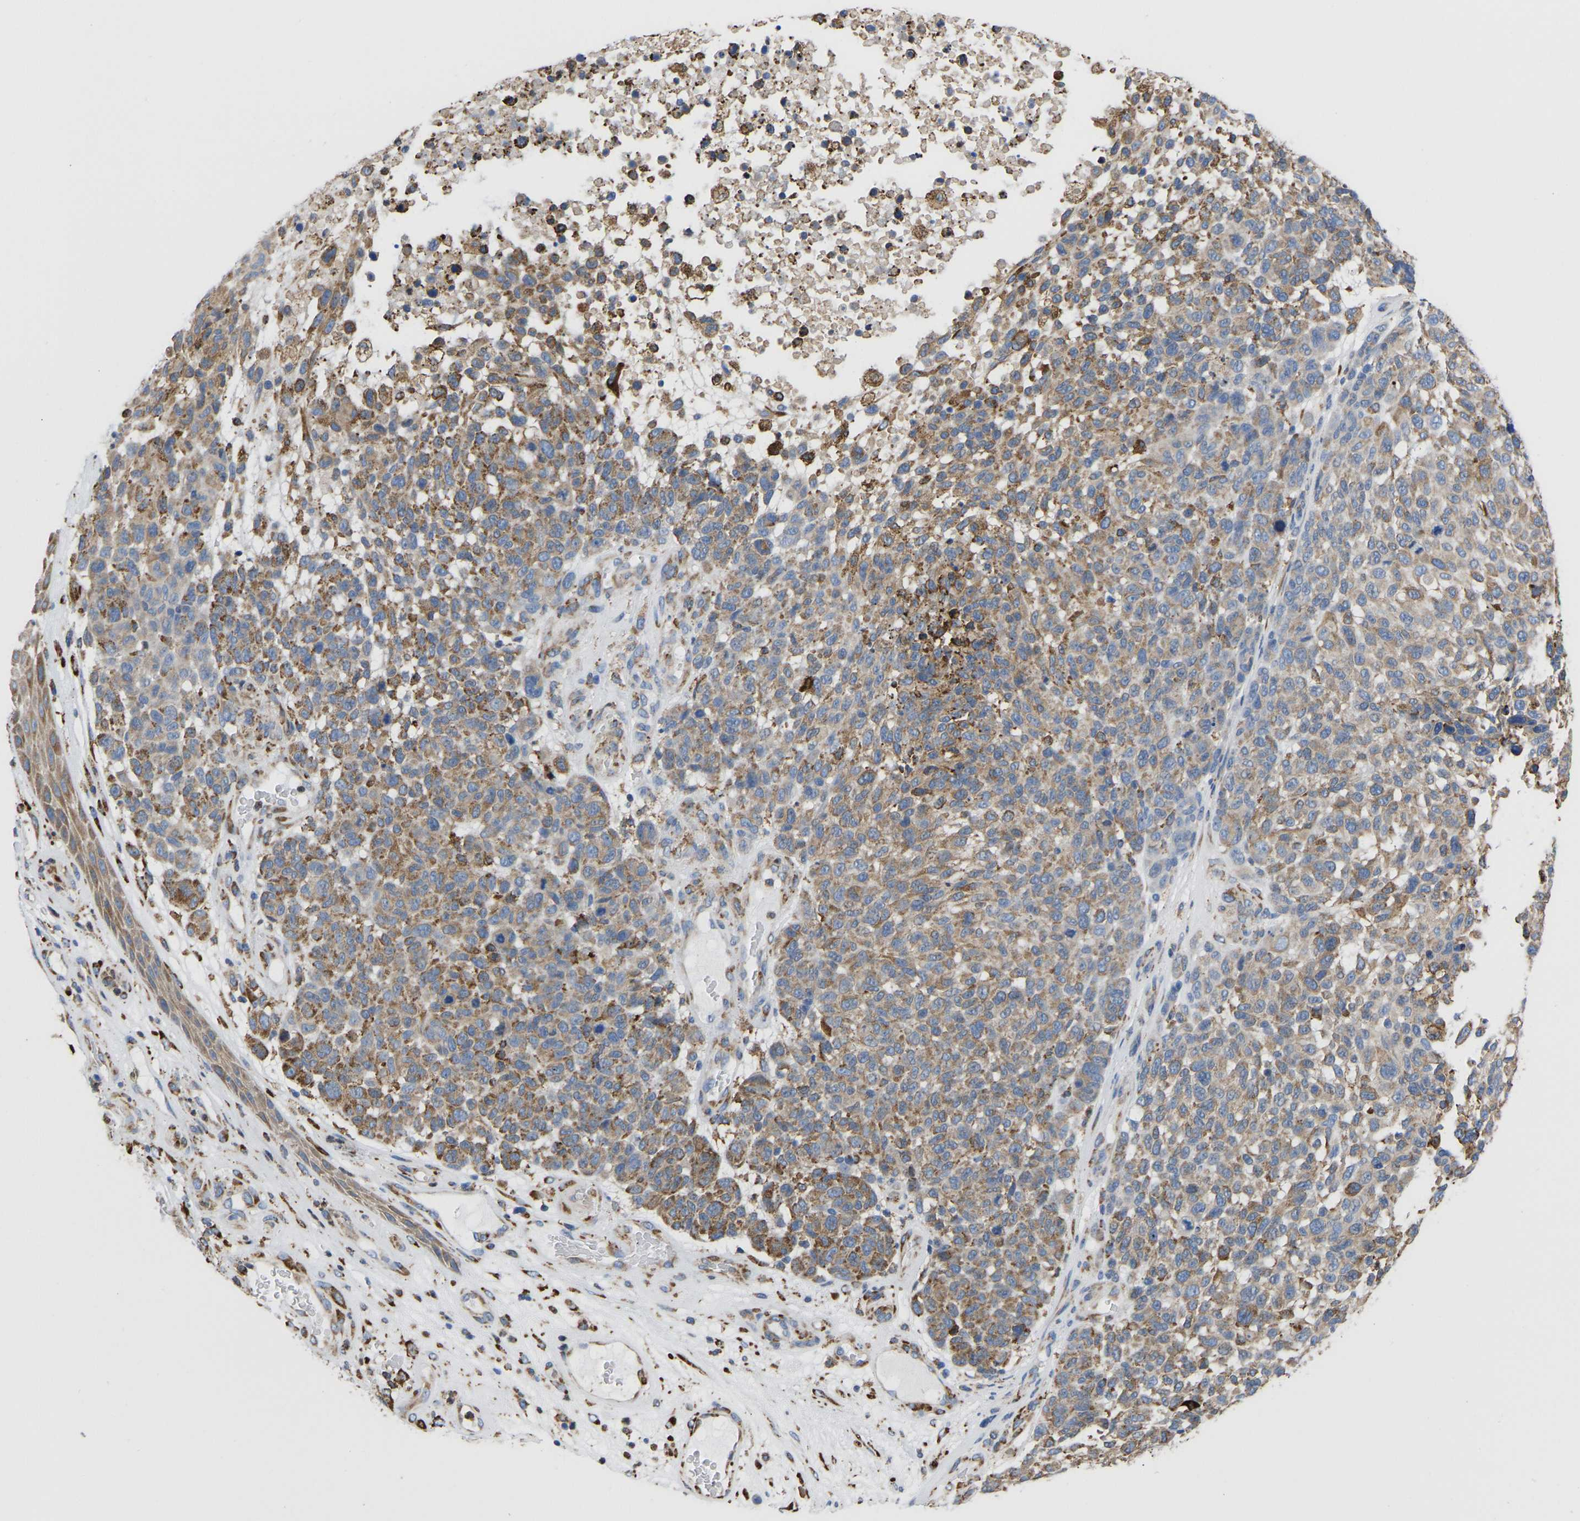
{"staining": {"intensity": "moderate", "quantity": ">75%", "location": "cytoplasmic/membranous"}, "tissue": "melanoma", "cell_type": "Tumor cells", "image_type": "cancer", "snomed": [{"axis": "morphology", "description": "Malignant melanoma, NOS"}, {"axis": "topography", "description": "Skin"}], "caption": "A photomicrograph of melanoma stained for a protein exhibits moderate cytoplasmic/membranous brown staining in tumor cells.", "gene": "P4HB", "patient": {"sex": "male", "age": 59}}